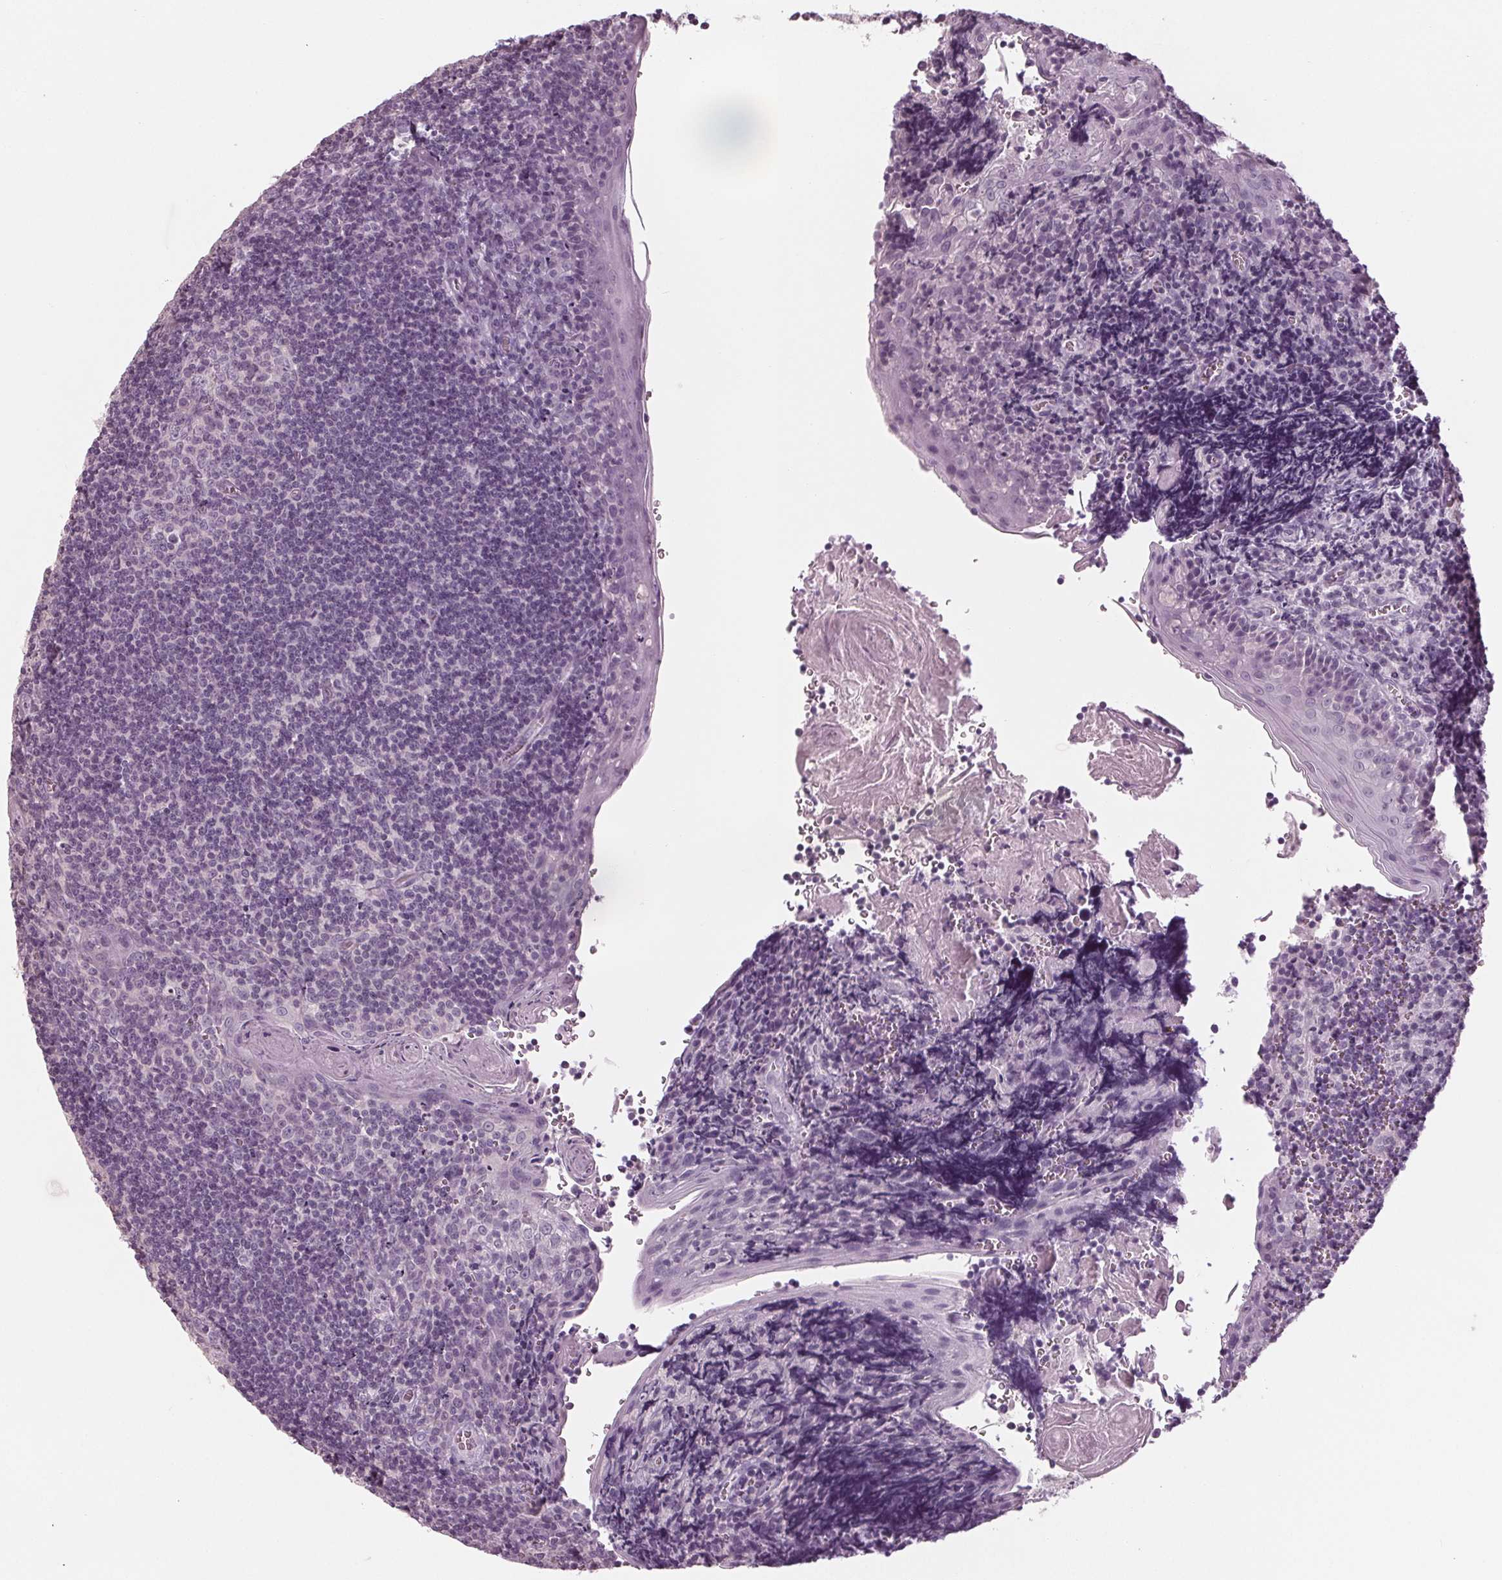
{"staining": {"intensity": "negative", "quantity": "none", "location": "none"}, "tissue": "tonsil", "cell_type": "Germinal center cells", "image_type": "normal", "snomed": [{"axis": "morphology", "description": "Normal tissue, NOS"}, {"axis": "morphology", "description": "Inflammation, NOS"}, {"axis": "topography", "description": "Tonsil"}], "caption": "This is an immunohistochemistry (IHC) photomicrograph of unremarkable tonsil. There is no expression in germinal center cells.", "gene": "TNNC2", "patient": {"sex": "female", "age": 31}}